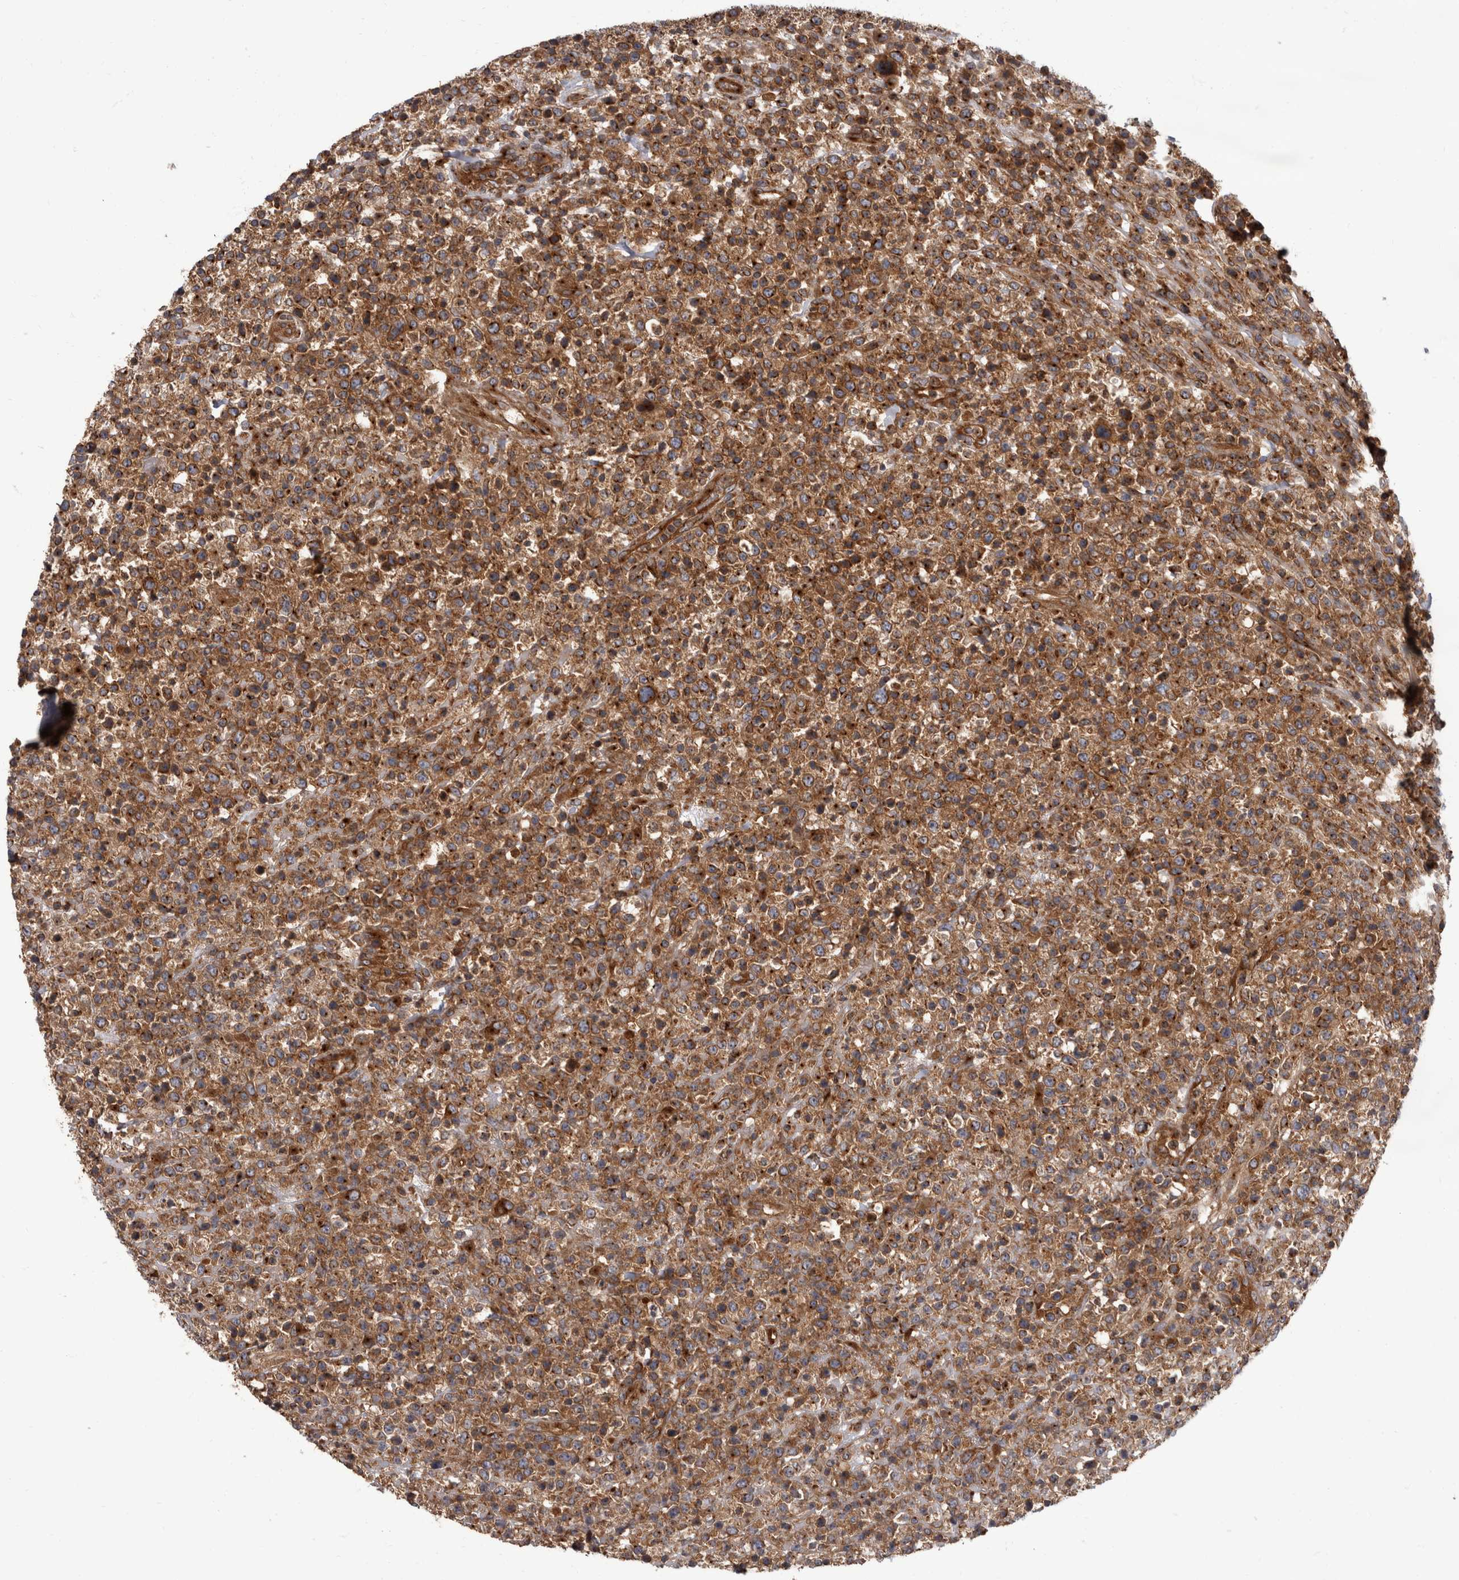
{"staining": {"intensity": "moderate", "quantity": ">75%", "location": "cytoplasmic/membranous"}, "tissue": "lymphoma", "cell_type": "Tumor cells", "image_type": "cancer", "snomed": [{"axis": "morphology", "description": "Malignant lymphoma, non-Hodgkin's type, High grade"}, {"axis": "topography", "description": "Colon"}], "caption": "Protein positivity by immunohistochemistry reveals moderate cytoplasmic/membranous positivity in about >75% of tumor cells in lymphoma.", "gene": "HOOK3", "patient": {"sex": "female", "age": 53}}